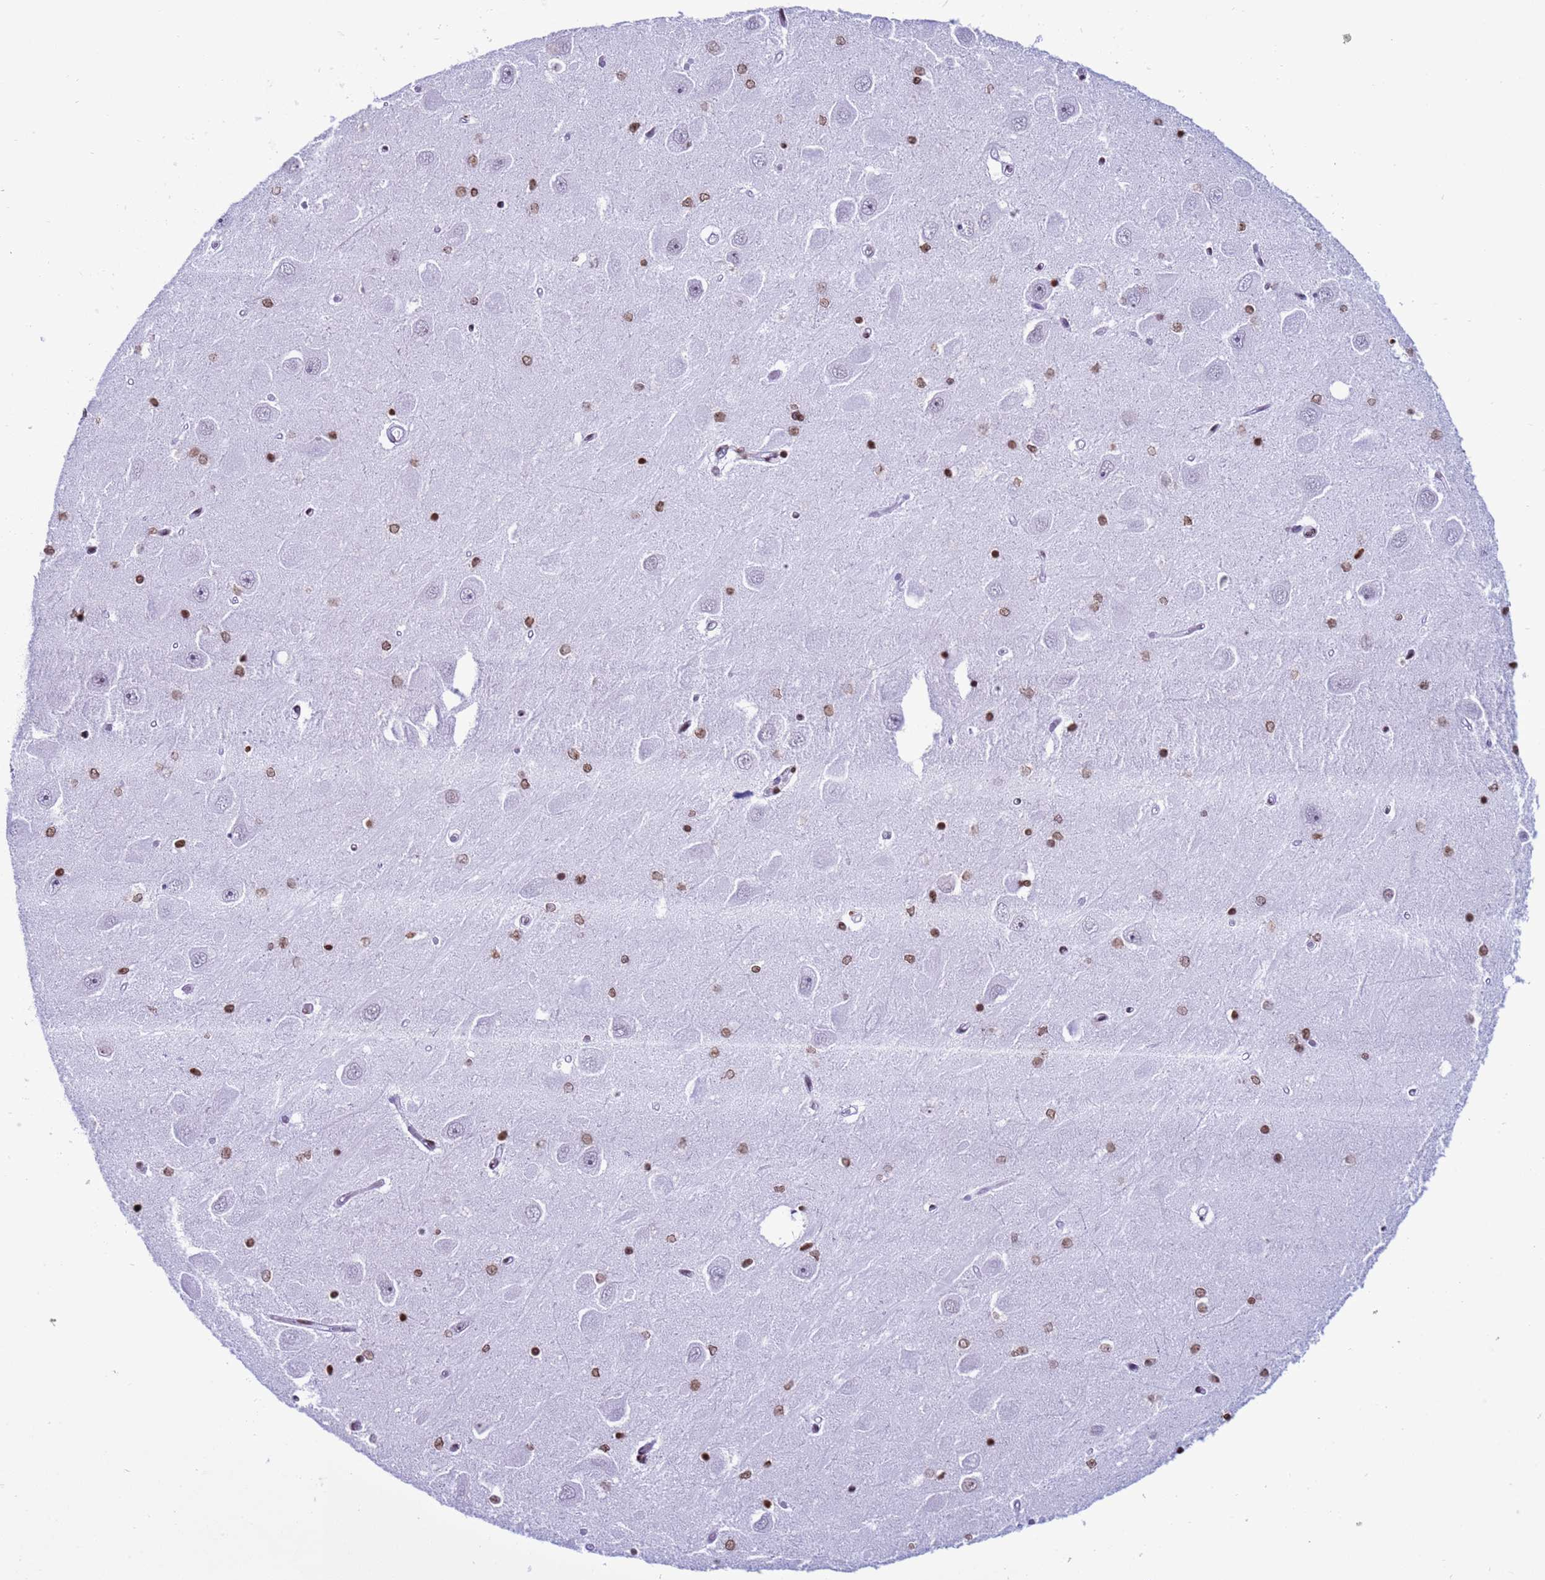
{"staining": {"intensity": "moderate", "quantity": ">75%", "location": "nuclear"}, "tissue": "hippocampus", "cell_type": "Glial cells", "image_type": "normal", "snomed": [{"axis": "morphology", "description": "Normal tissue, NOS"}, {"axis": "topography", "description": "Hippocampus"}], "caption": "Brown immunohistochemical staining in benign human hippocampus demonstrates moderate nuclear staining in approximately >75% of glial cells. (Brightfield microscopy of DAB IHC at high magnification).", "gene": "H4C11", "patient": {"sex": "male", "age": 45}}